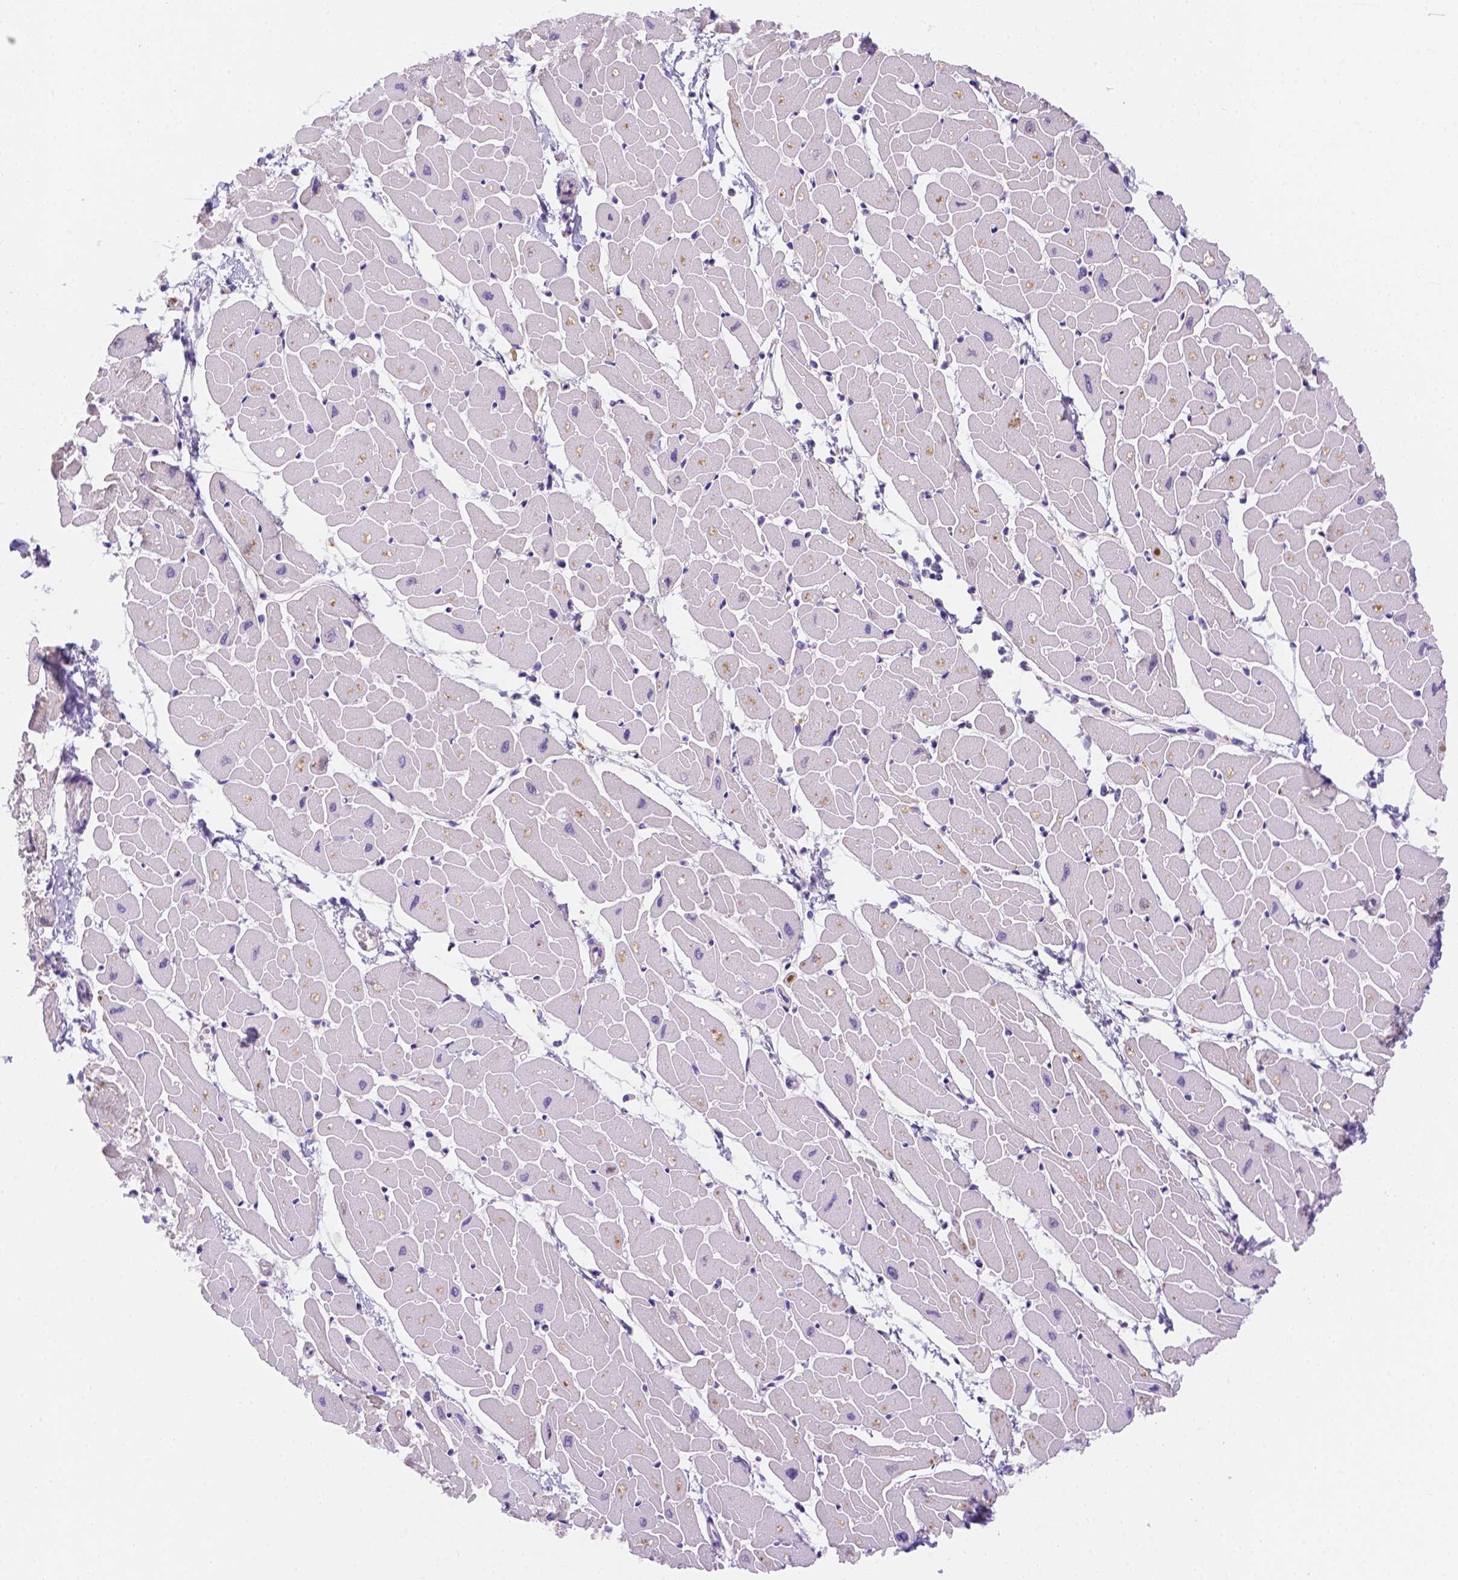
{"staining": {"intensity": "negative", "quantity": "none", "location": "none"}, "tissue": "heart muscle", "cell_type": "Cardiomyocytes", "image_type": "normal", "snomed": [{"axis": "morphology", "description": "Normal tissue, NOS"}, {"axis": "topography", "description": "Heart"}], "caption": "Heart muscle was stained to show a protein in brown. There is no significant staining in cardiomyocytes.", "gene": "NXPE2", "patient": {"sex": "male", "age": 57}}